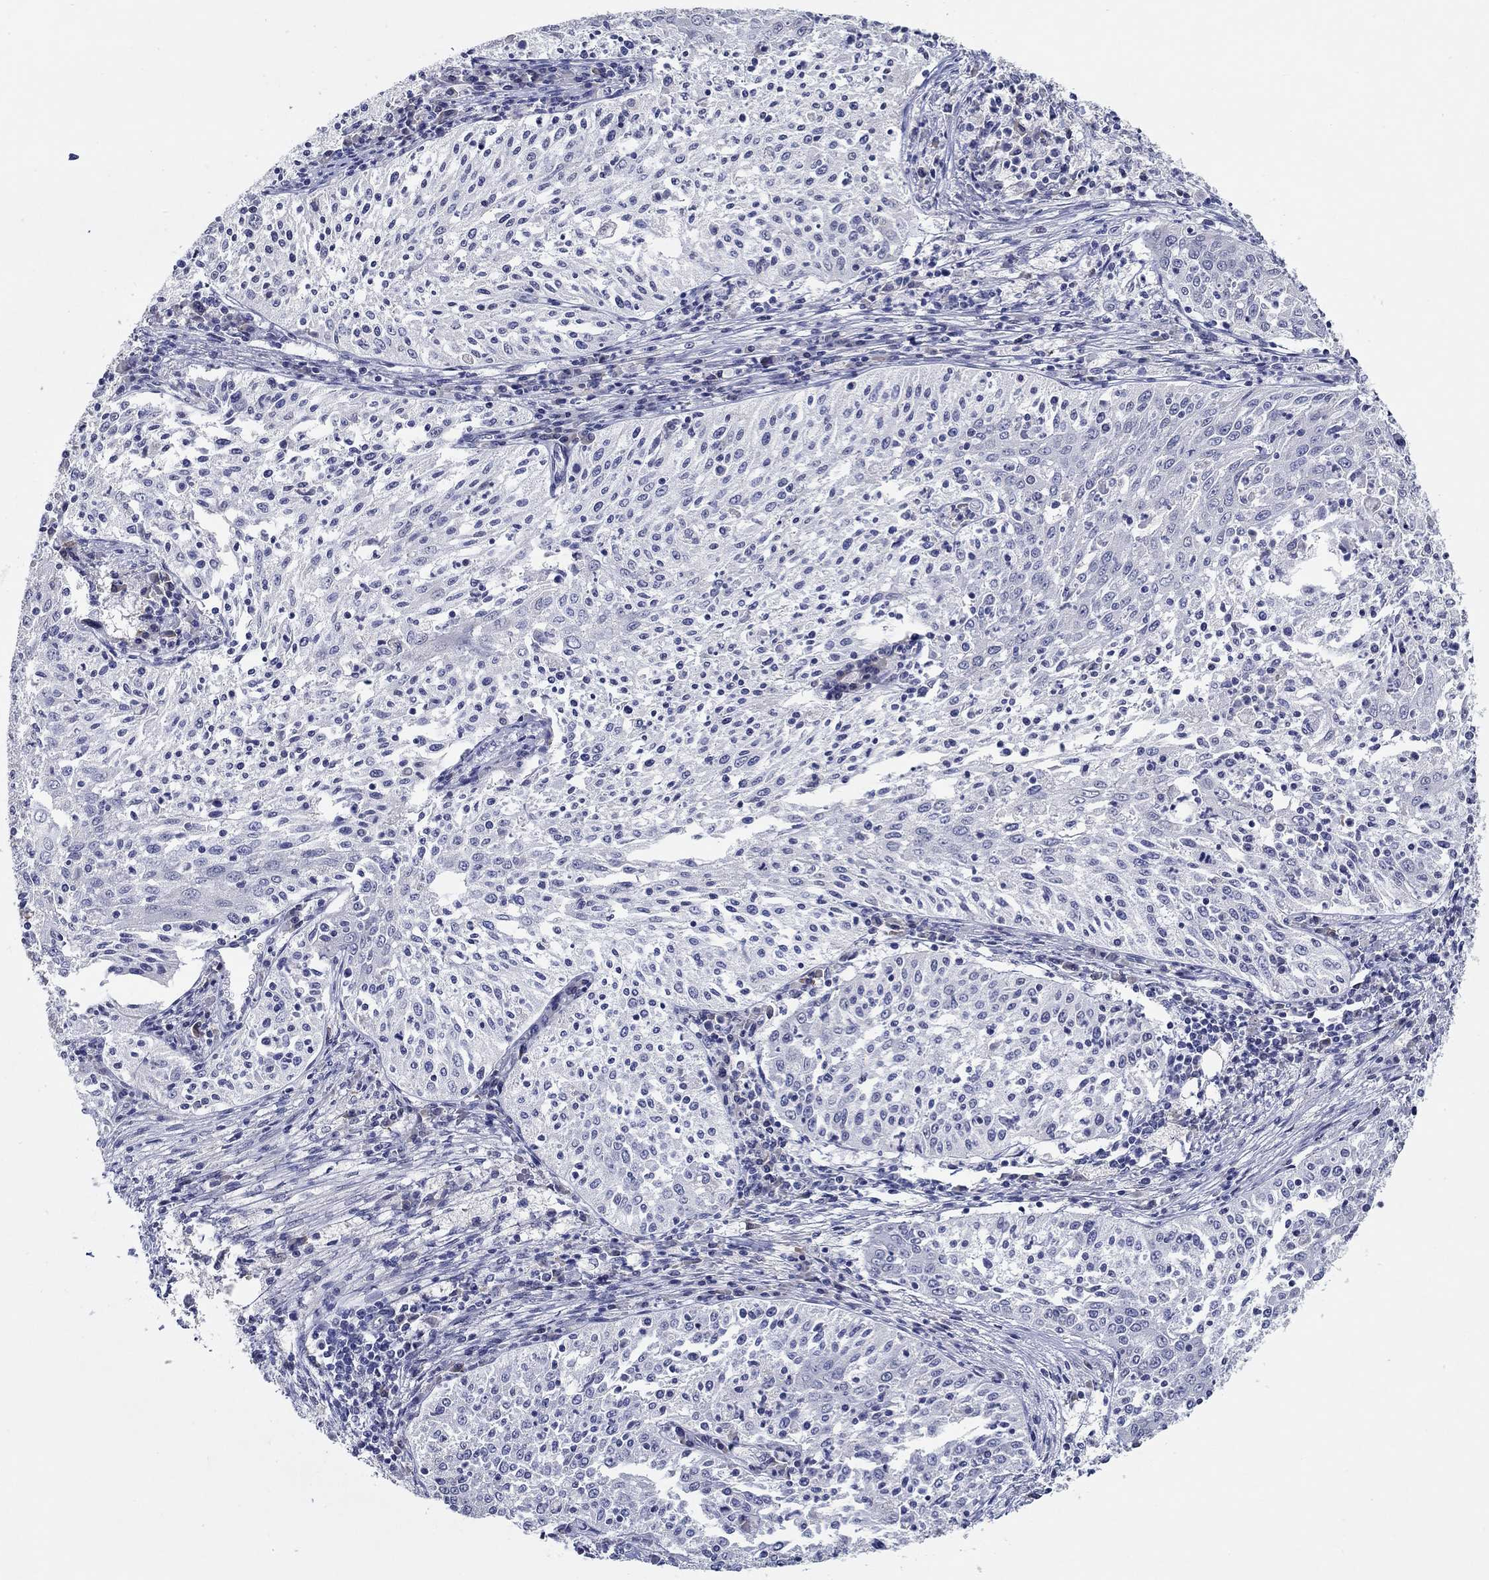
{"staining": {"intensity": "negative", "quantity": "none", "location": "none"}, "tissue": "cervical cancer", "cell_type": "Tumor cells", "image_type": "cancer", "snomed": [{"axis": "morphology", "description": "Squamous cell carcinoma, NOS"}, {"axis": "topography", "description": "Cervix"}], "caption": "There is no significant staining in tumor cells of squamous cell carcinoma (cervical).", "gene": "NUP155", "patient": {"sex": "female", "age": 41}}